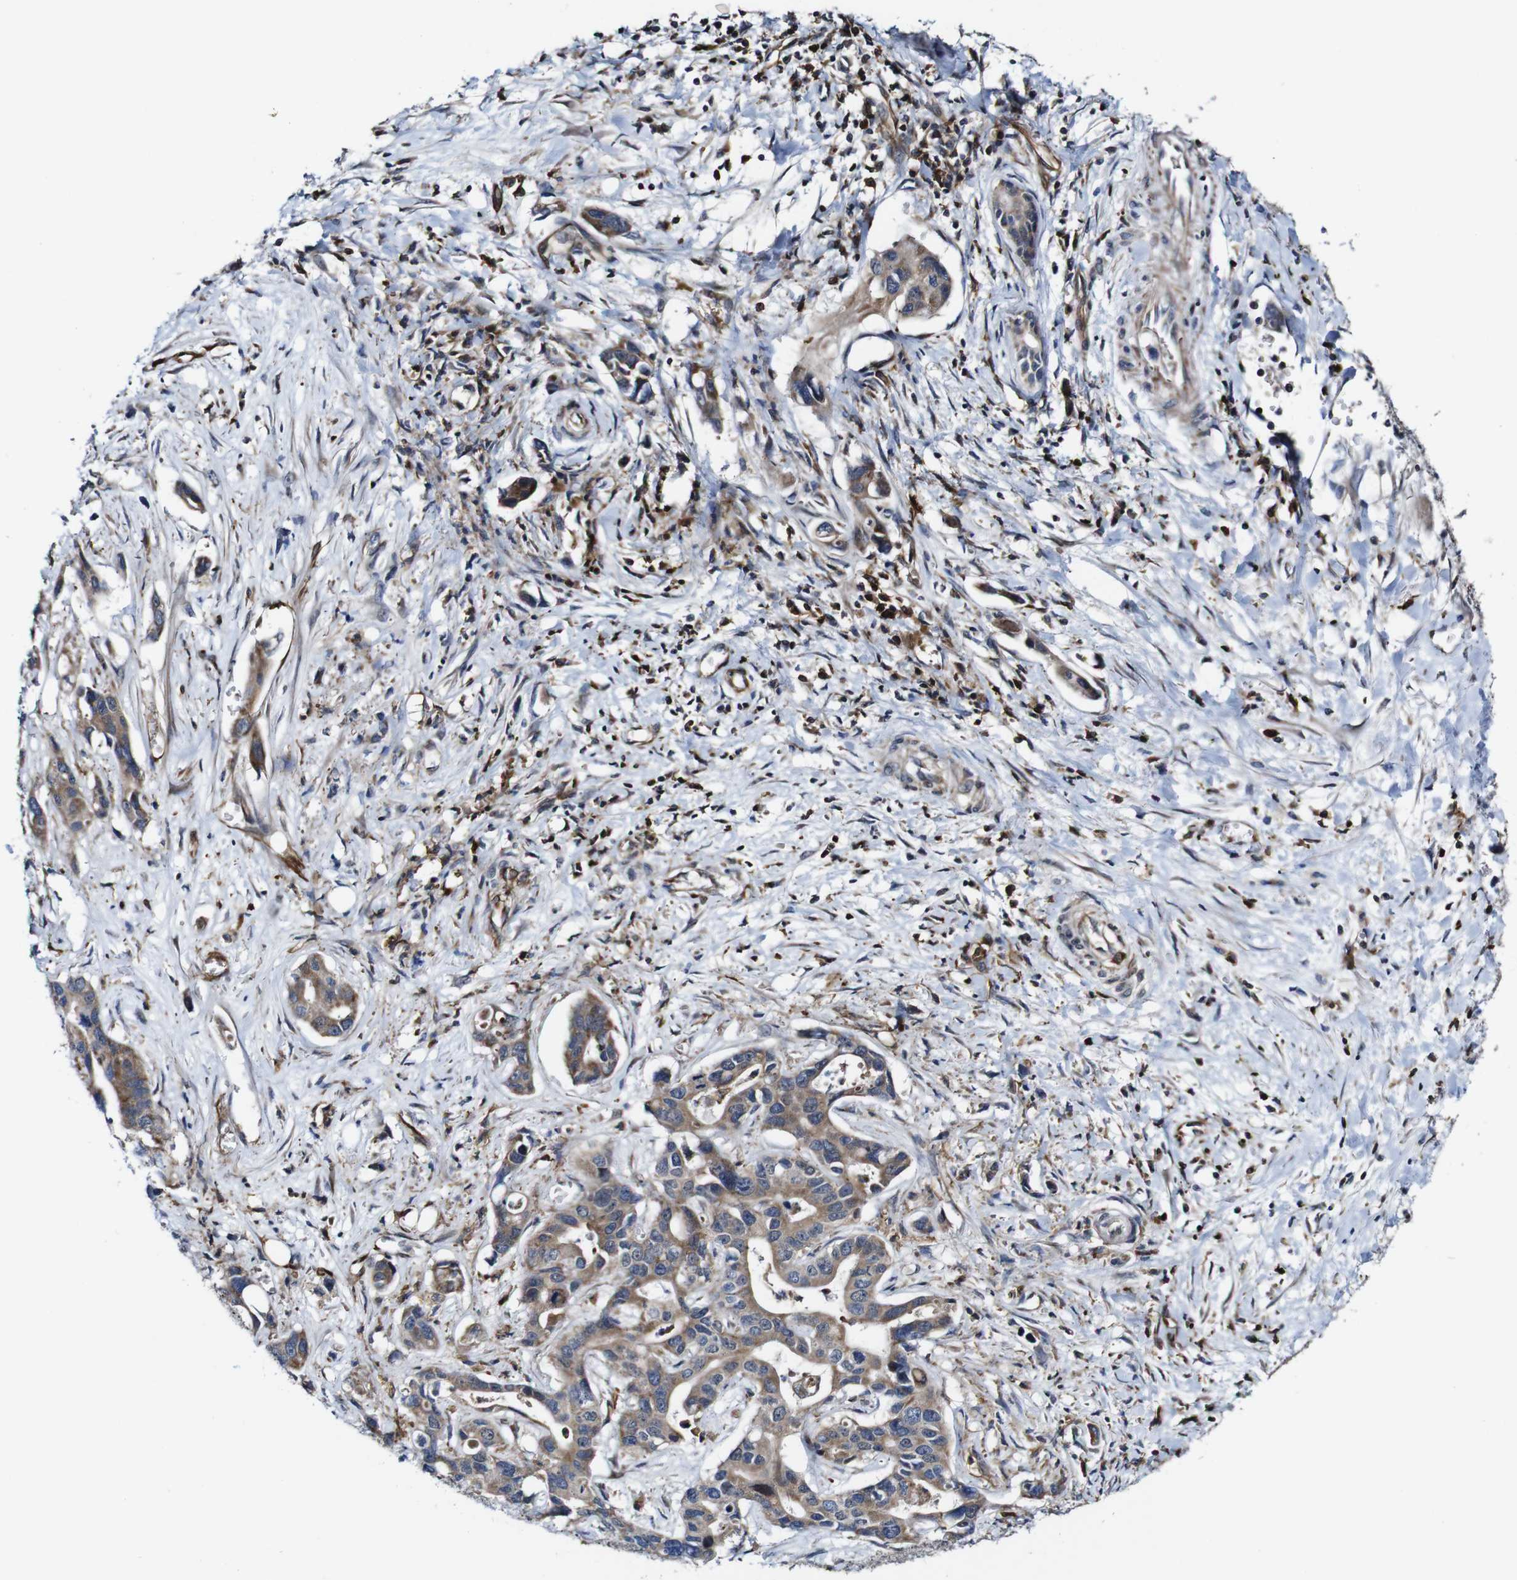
{"staining": {"intensity": "moderate", "quantity": ">75%", "location": "cytoplasmic/membranous"}, "tissue": "liver cancer", "cell_type": "Tumor cells", "image_type": "cancer", "snomed": [{"axis": "morphology", "description": "Cholangiocarcinoma"}, {"axis": "topography", "description": "Liver"}], "caption": "This photomicrograph exhibits immunohistochemistry (IHC) staining of cholangiocarcinoma (liver), with medium moderate cytoplasmic/membranous positivity in about >75% of tumor cells.", "gene": "JAK2", "patient": {"sex": "female", "age": 65}}